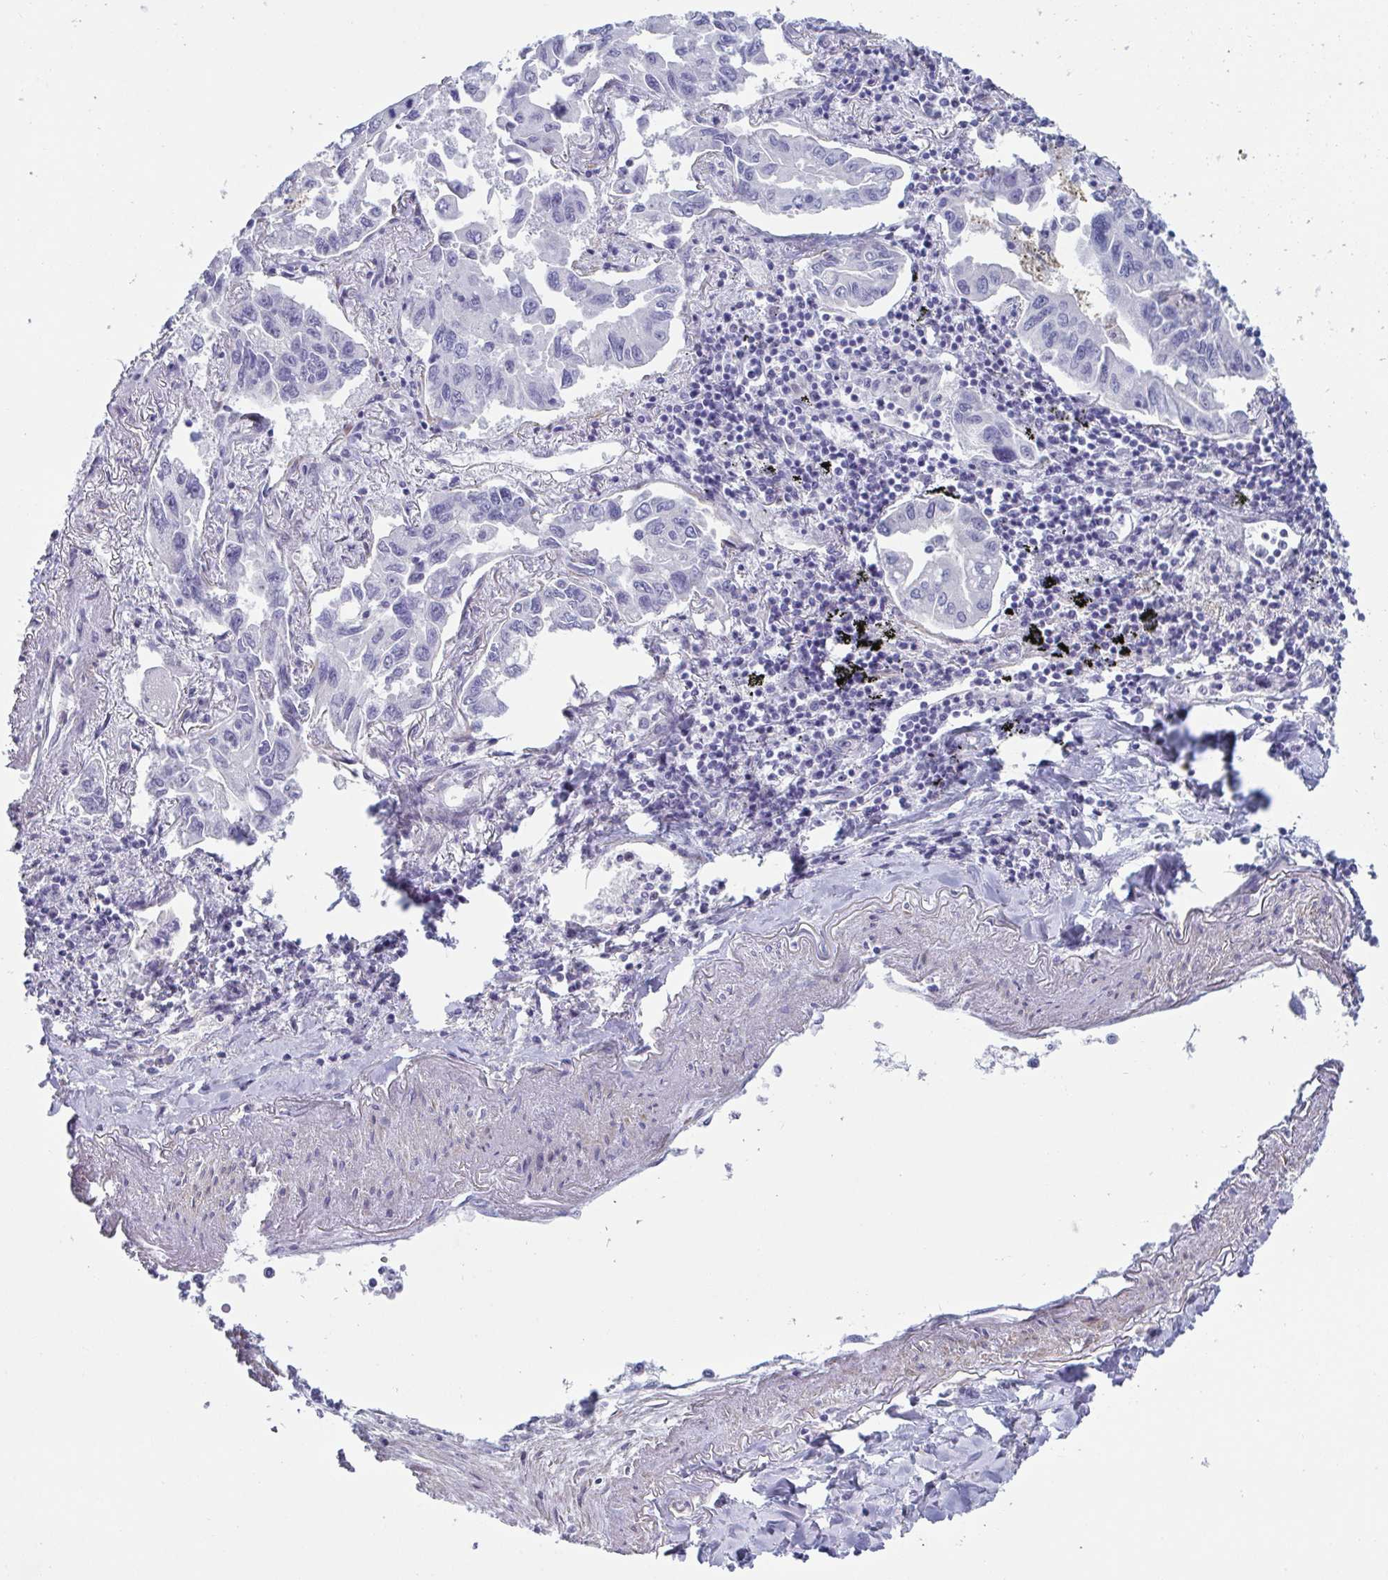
{"staining": {"intensity": "negative", "quantity": "none", "location": "none"}, "tissue": "lung cancer", "cell_type": "Tumor cells", "image_type": "cancer", "snomed": [{"axis": "morphology", "description": "Adenocarcinoma, NOS"}, {"axis": "topography", "description": "Lung"}], "caption": "Immunohistochemical staining of lung adenocarcinoma reveals no significant positivity in tumor cells.", "gene": "OR5P3", "patient": {"sex": "male", "age": 64}}